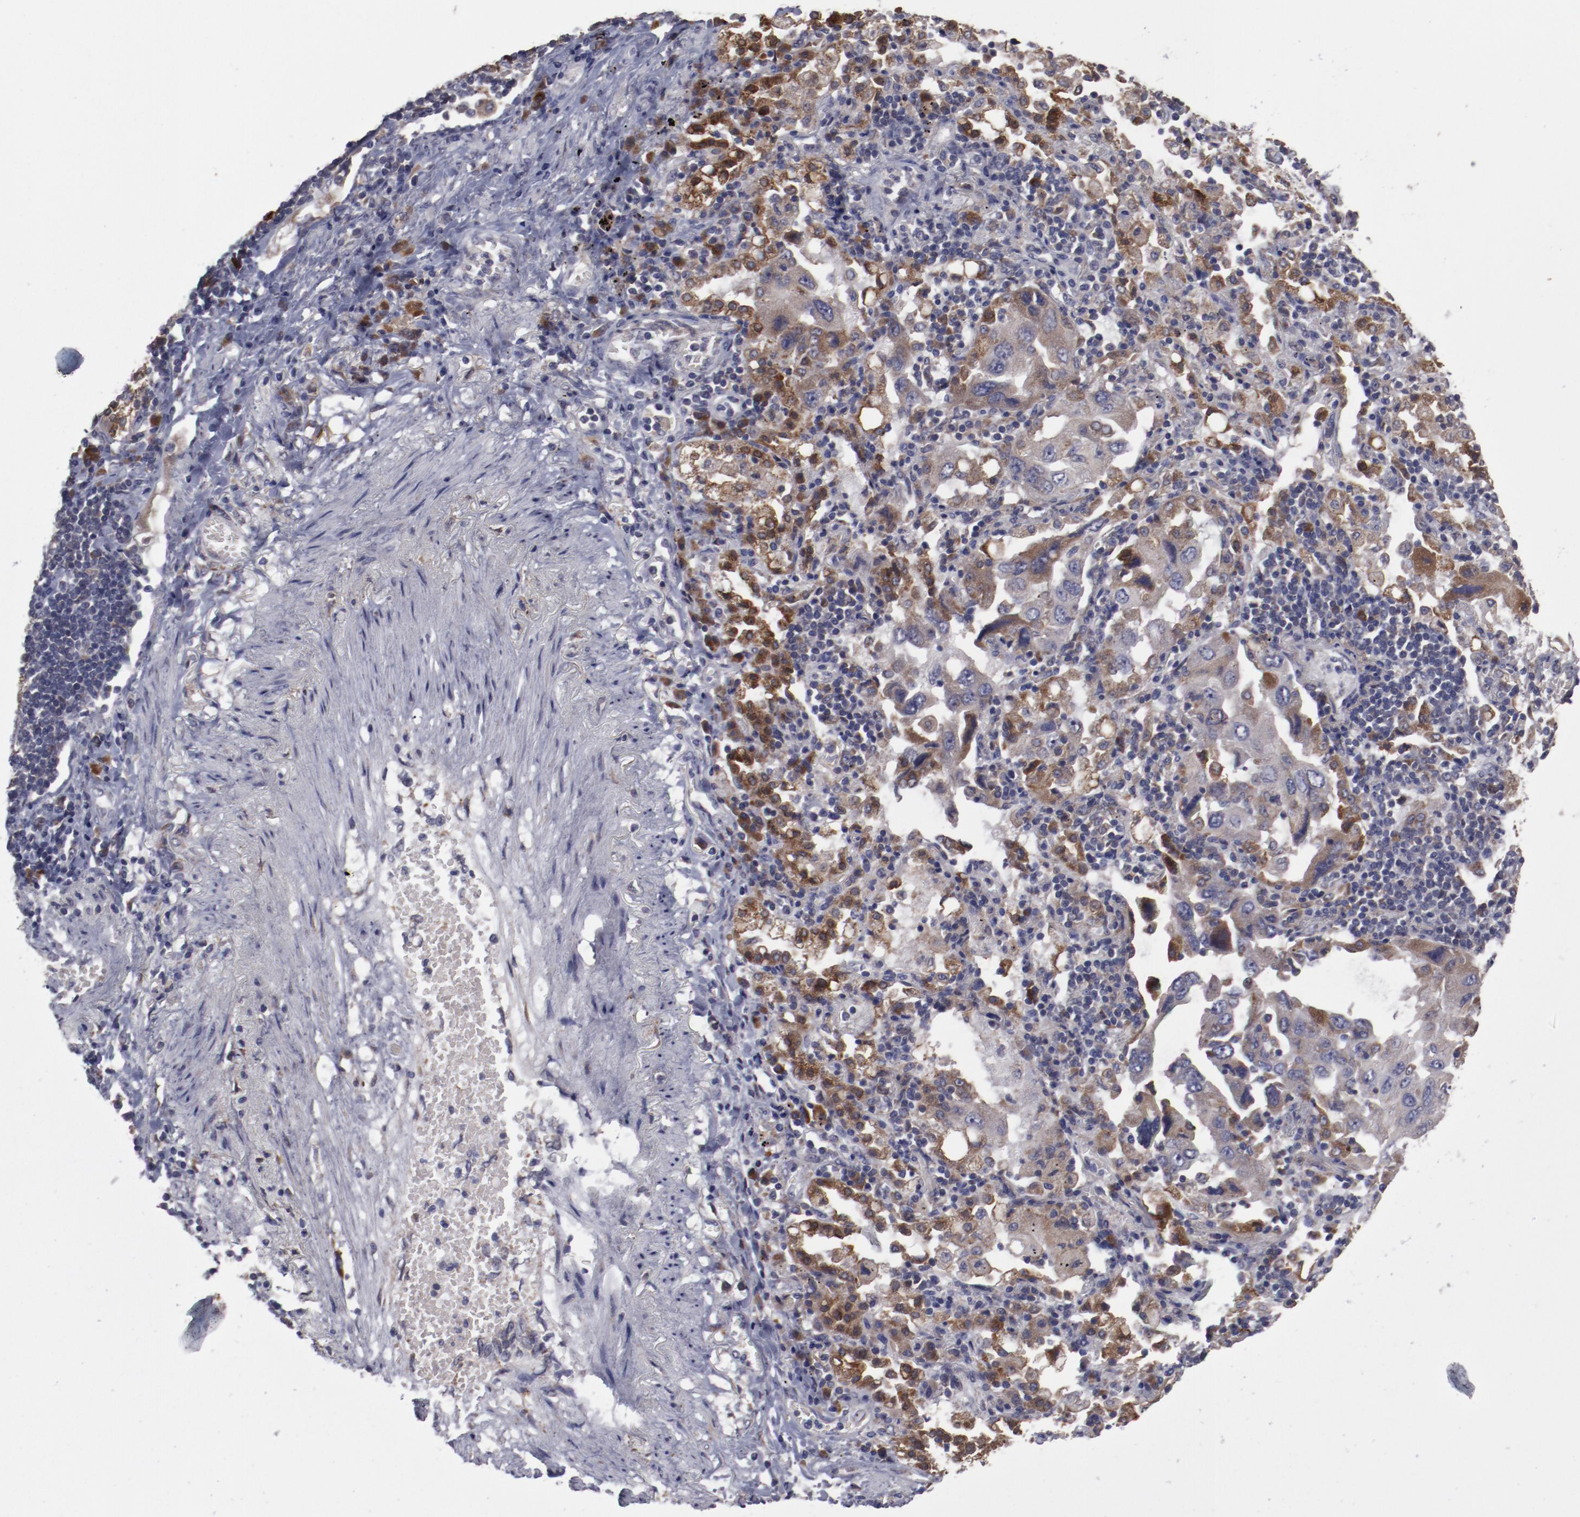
{"staining": {"intensity": "weak", "quantity": "<25%", "location": "cytoplasmic/membranous"}, "tissue": "lung cancer", "cell_type": "Tumor cells", "image_type": "cancer", "snomed": [{"axis": "morphology", "description": "Adenocarcinoma, NOS"}, {"axis": "topography", "description": "Lung"}], "caption": "Photomicrograph shows no significant protein expression in tumor cells of adenocarcinoma (lung). The staining is performed using DAB (3,3'-diaminobenzidine) brown chromogen with nuclei counter-stained in using hematoxylin.", "gene": "IL12A", "patient": {"sex": "female", "age": 65}}